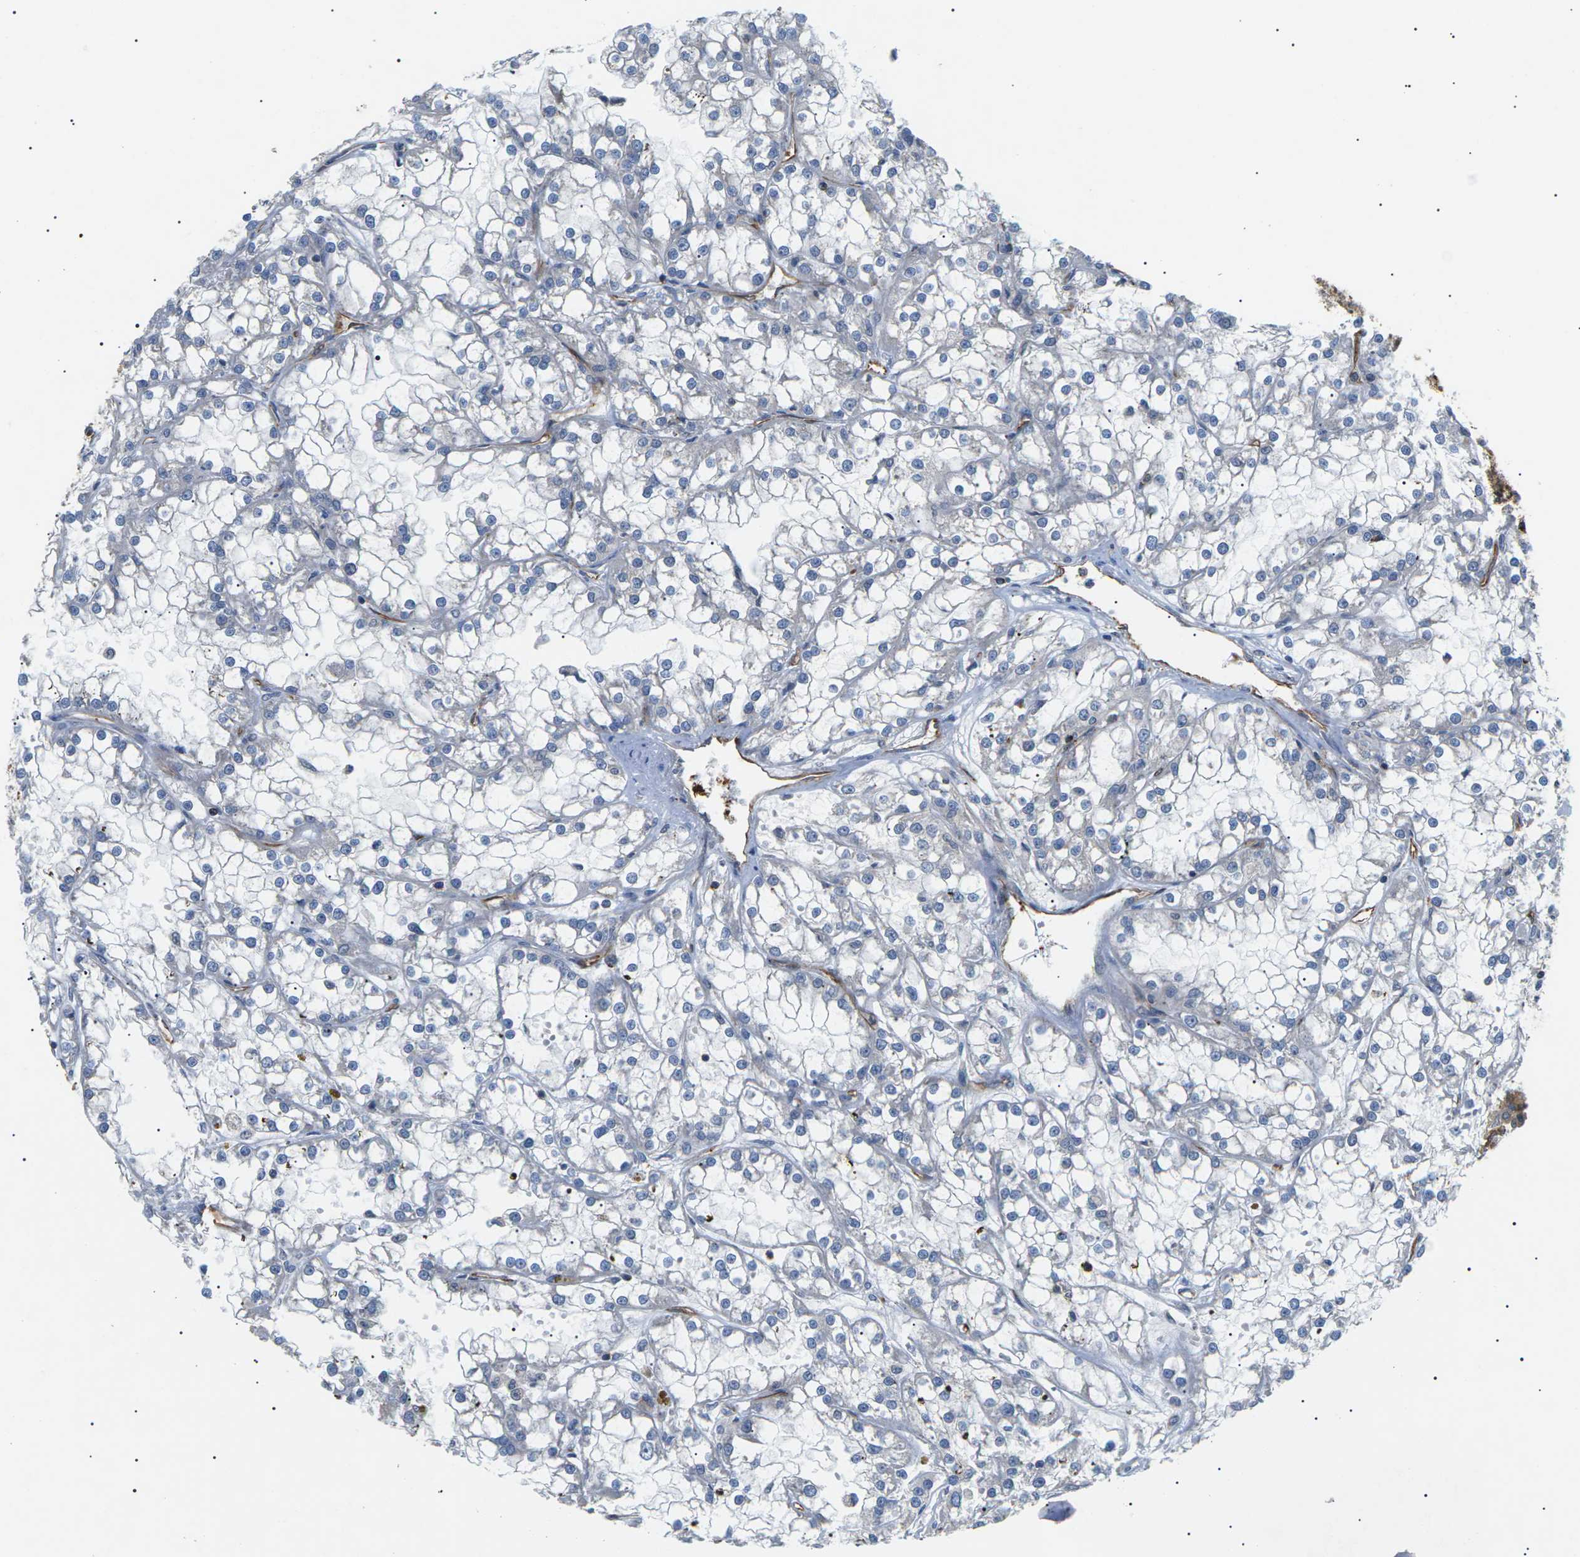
{"staining": {"intensity": "negative", "quantity": "none", "location": "none"}, "tissue": "renal cancer", "cell_type": "Tumor cells", "image_type": "cancer", "snomed": [{"axis": "morphology", "description": "Adenocarcinoma, NOS"}, {"axis": "topography", "description": "Kidney"}], "caption": "The immunohistochemistry (IHC) image has no significant expression in tumor cells of renal cancer tissue.", "gene": "TMTC4", "patient": {"sex": "female", "age": 52}}